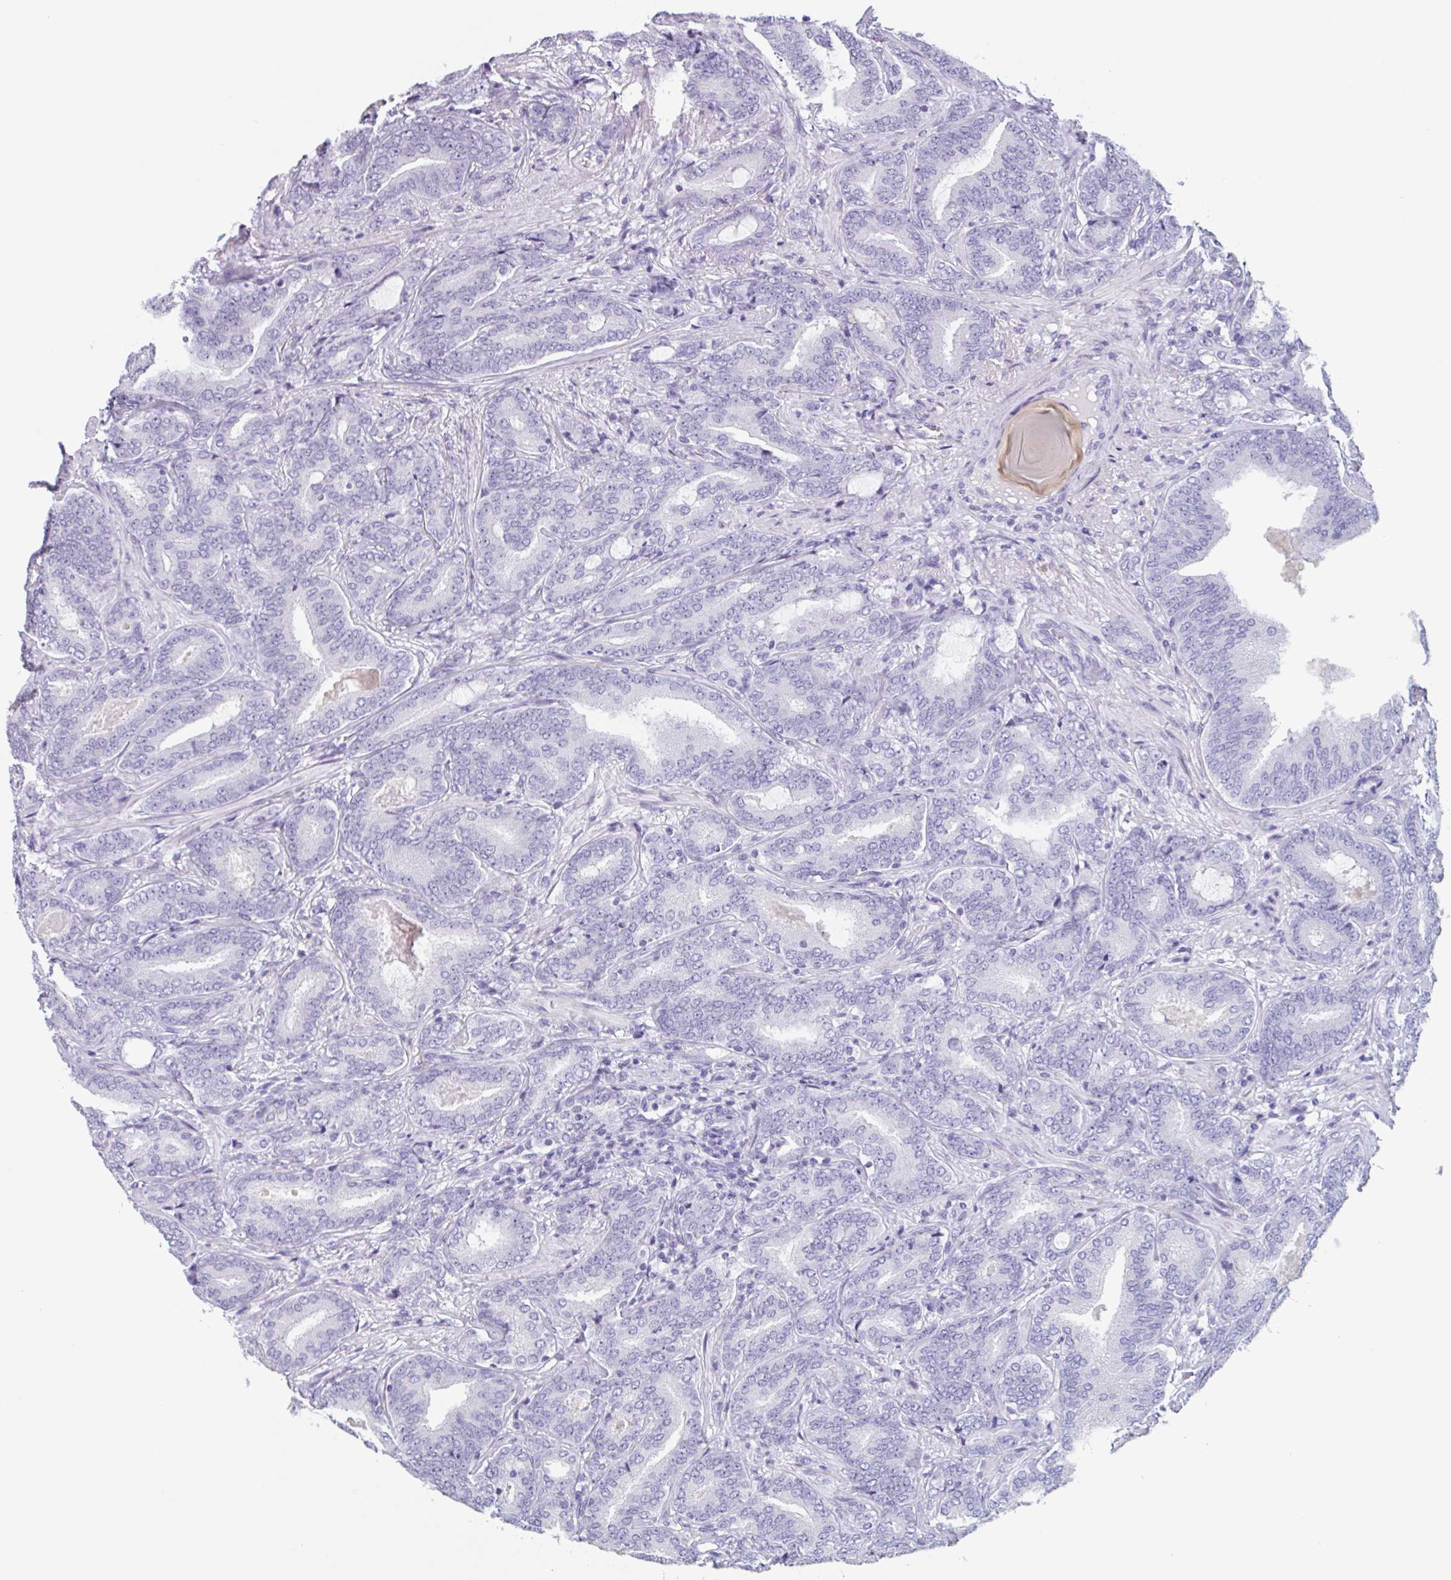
{"staining": {"intensity": "negative", "quantity": "none", "location": "none"}, "tissue": "prostate cancer", "cell_type": "Tumor cells", "image_type": "cancer", "snomed": [{"axis": "morphology", "description": "Adenocarcinoma, Low grade"}, {"axis": "topography", "description": "Prostate and seminal vesicle, NOS"}], "caption": "A high-resolution image shows immunohistochemistry (IHC) staining of prostate cancer (adenocarcinoma (low-grade)), which reveals no significant positivity in tumor cells.", "gene": "EMC4", "patient": {"sex": "male", "age": 61}}